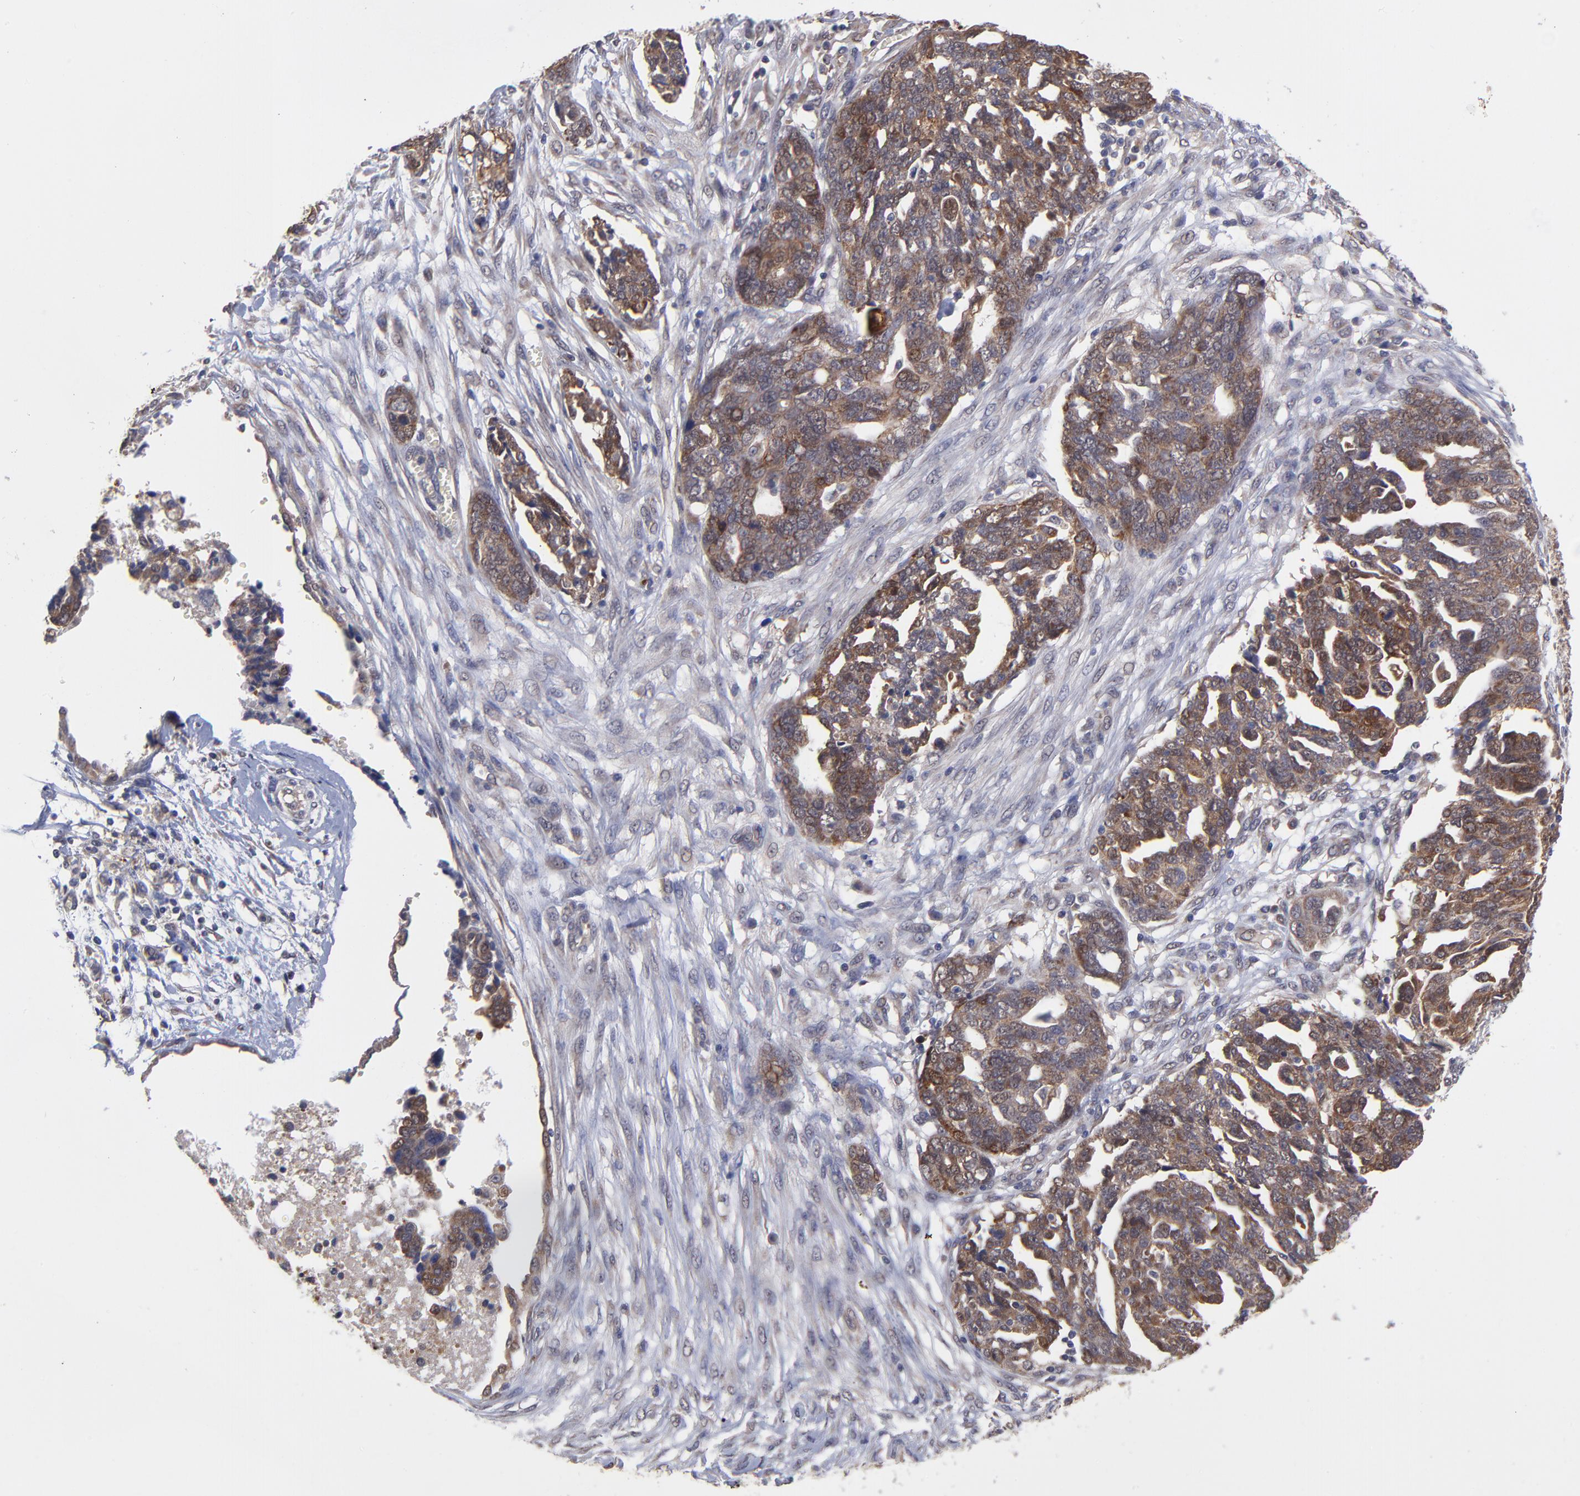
{"staining": {"intensity": "strong", "quantity": ">75%", "location": "cytoplasmic/membranous"}, "tissue": "ovarian cancer", "cell_type": "Tumor cells", "image_type": "cancer", "snomed": [{"axis": "morphology", "description": "Normal tissue, NOS"}, {"axis": "morphology", "description": "Cystadenocarcinoma, serous, NOS"}, {"axis": "topography", "description": "Fallopian tube"}, {"axis": "topography", "description": "Ovary"}], "caption": "Ovarian cancer (serous cystadenocarcinoma) stained with DAB immunohistochemistry (IHC) exhibits high levels of strong cytoplasmic/membranous expression in approximately >75% of tumor cells.", "gene": "UBE2H", "patient": {"sex": "female", "age": 56}}